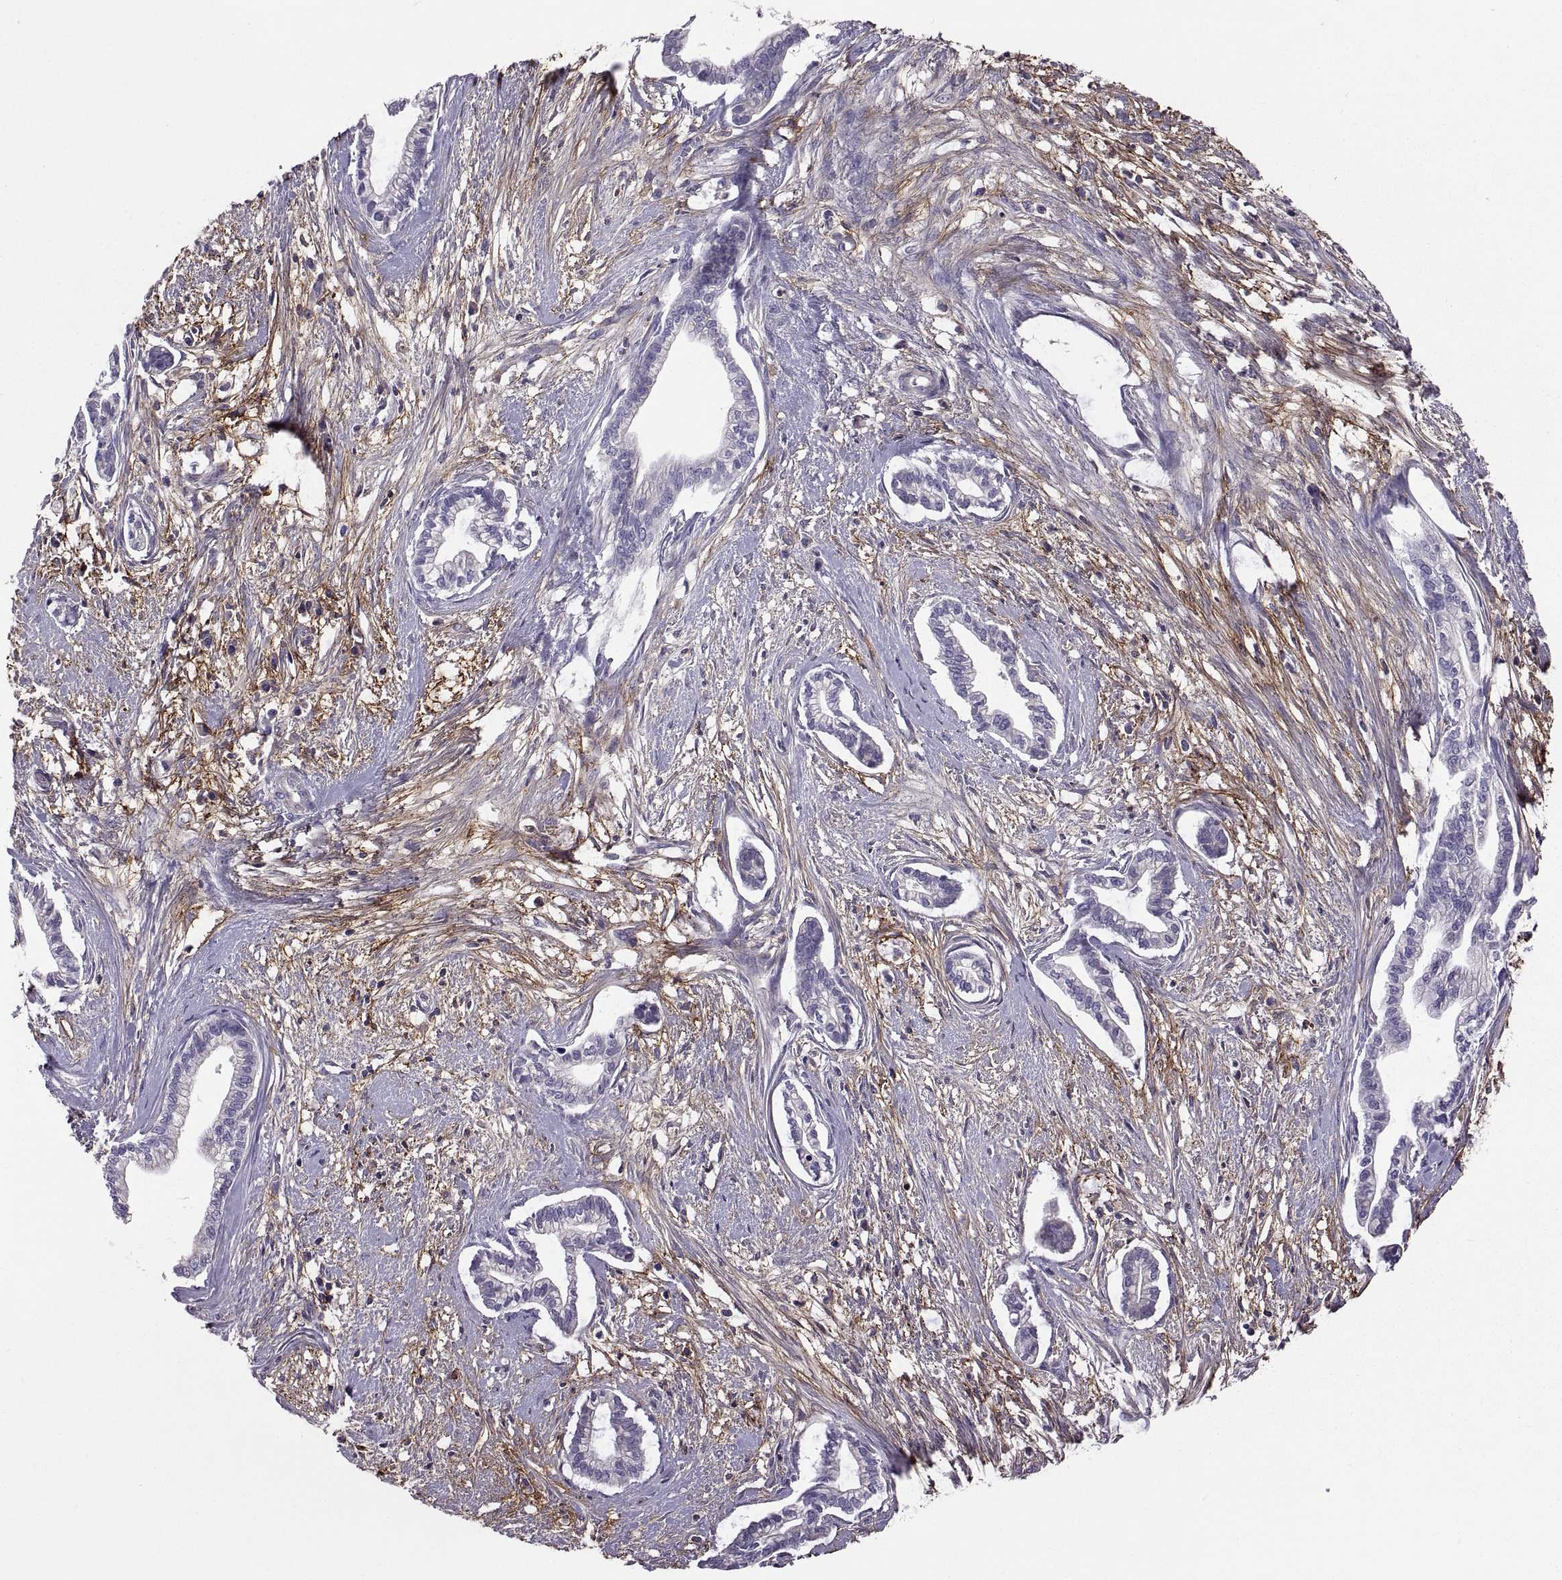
{"staining": {"intensity": "negative", "quantity": "none", "location": "none"}, "tissue": "cervical cancer", "cell_type": "Tumor cells", "image_type": "cancer", "snomed": [{"axis": "morphology", "description": "Adenocarcinoma, NOS"}, {"axis": "topography", "description": "Cervix"}], "caption": "High magnification brightfield microscopy of cervical cancer stained with DAB (brown) and counterstained with hematoxylin (blue): tumor cells show no significant staining.", "gene": "EMILIN2", "patient": {"sex": "female", "age": 62}}